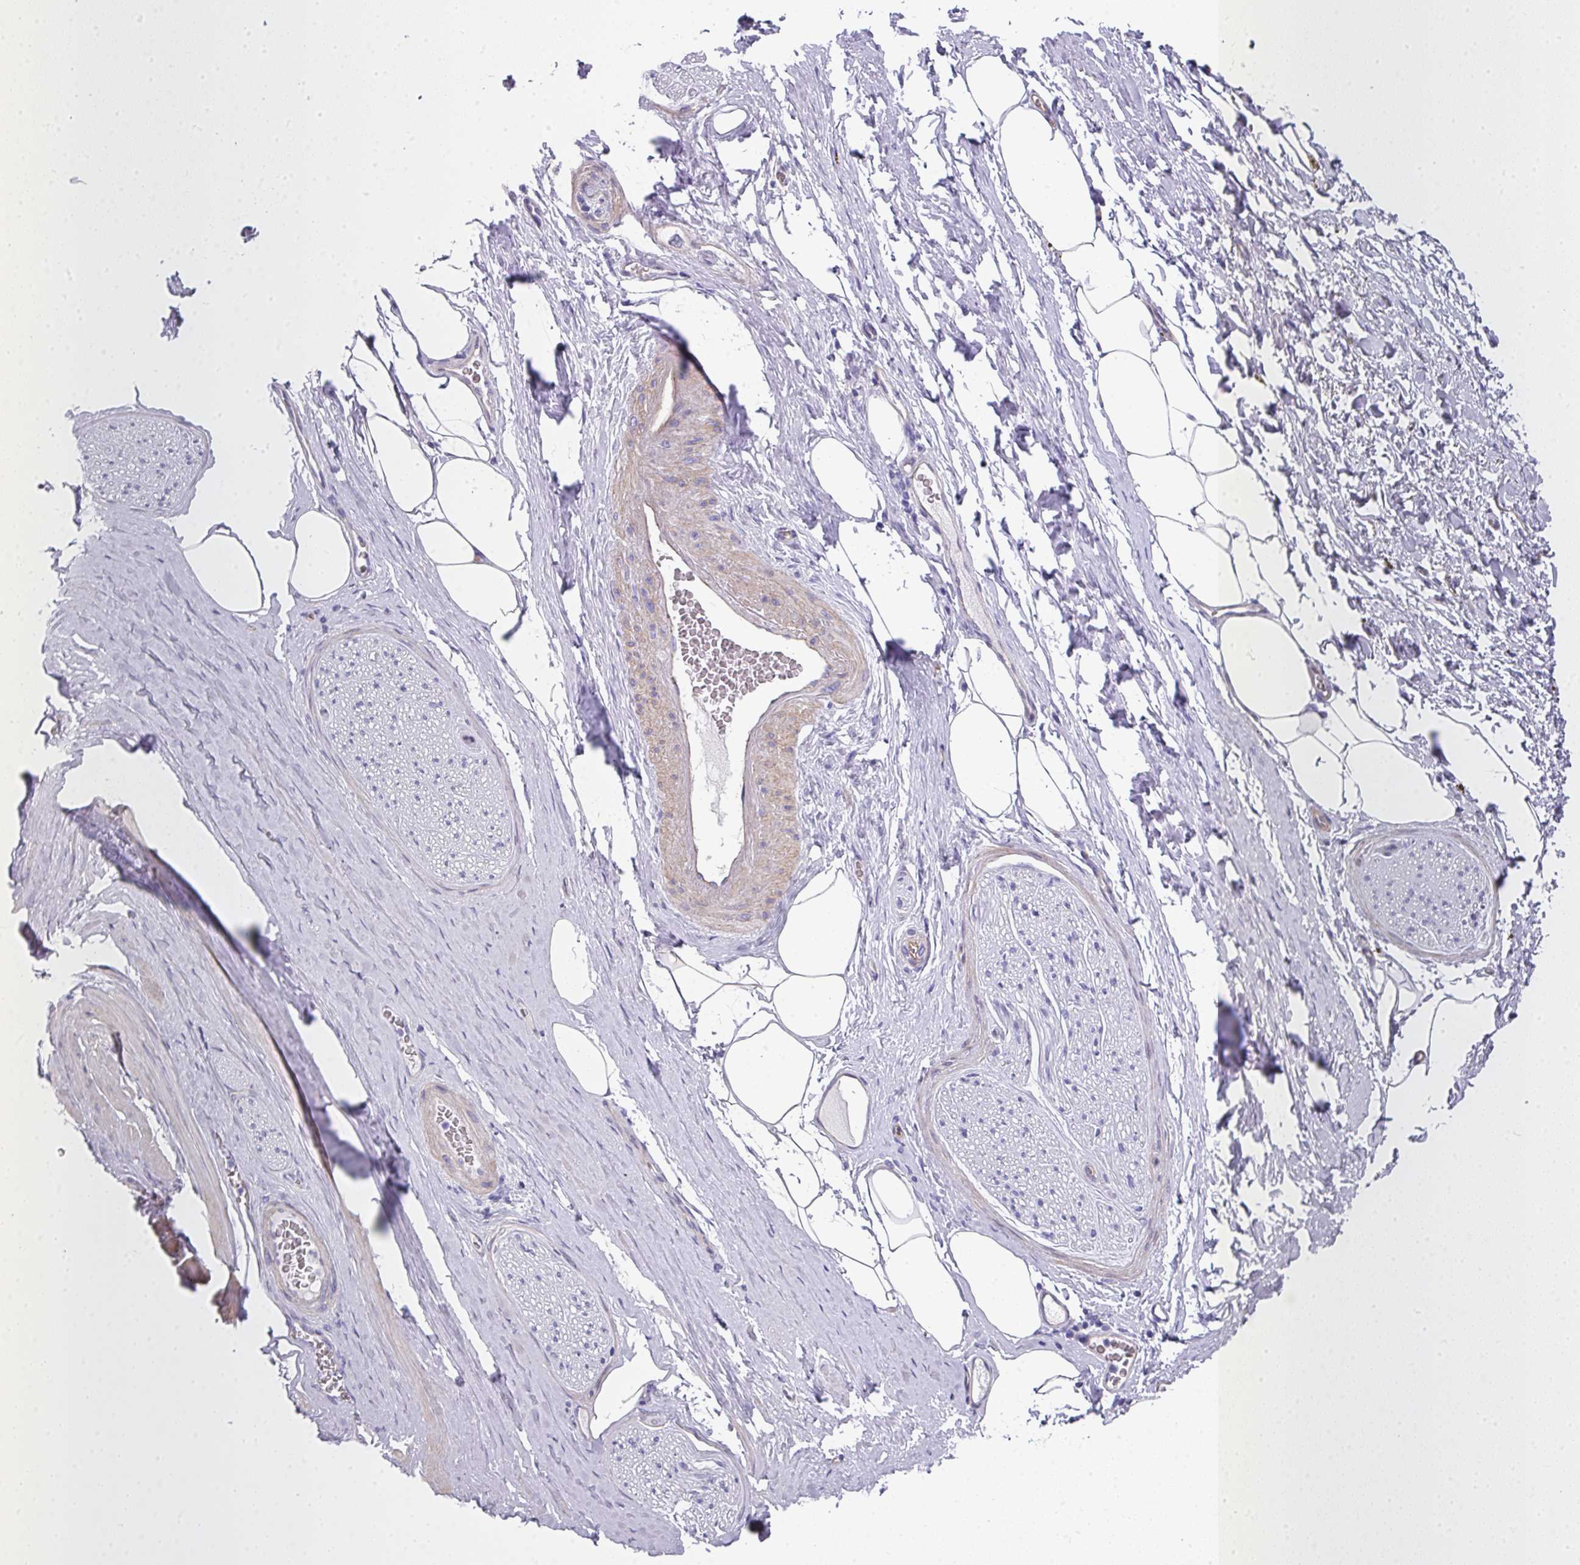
{"staining": {"intensity": "negative", "quantity": "none", "location": "none"}, "tissue": "adipose tissue", "cell_type": "Adipocytes", "image_type": "normal", "snomed": [{"axis": "morphology", "description": "Normal tissue, NOS"}, {"axis": "morphology", "description": "Adenocarcinoma, High grade"}, {"axis": "topography", "description": "Prostate"}, {"axis": "topography", "description": "Peripheral nerve tissue"}], "caption": "A photomicrograph of adipose tissue stained for a protein demonstrates no brown staining in adipocytes. (DAB (3,3'-diaminobenzidine) immunohistochemistry with hematoxylin counter stain).", "gene": "GLI4", "patient": {"sex": "male", "age": 68}}